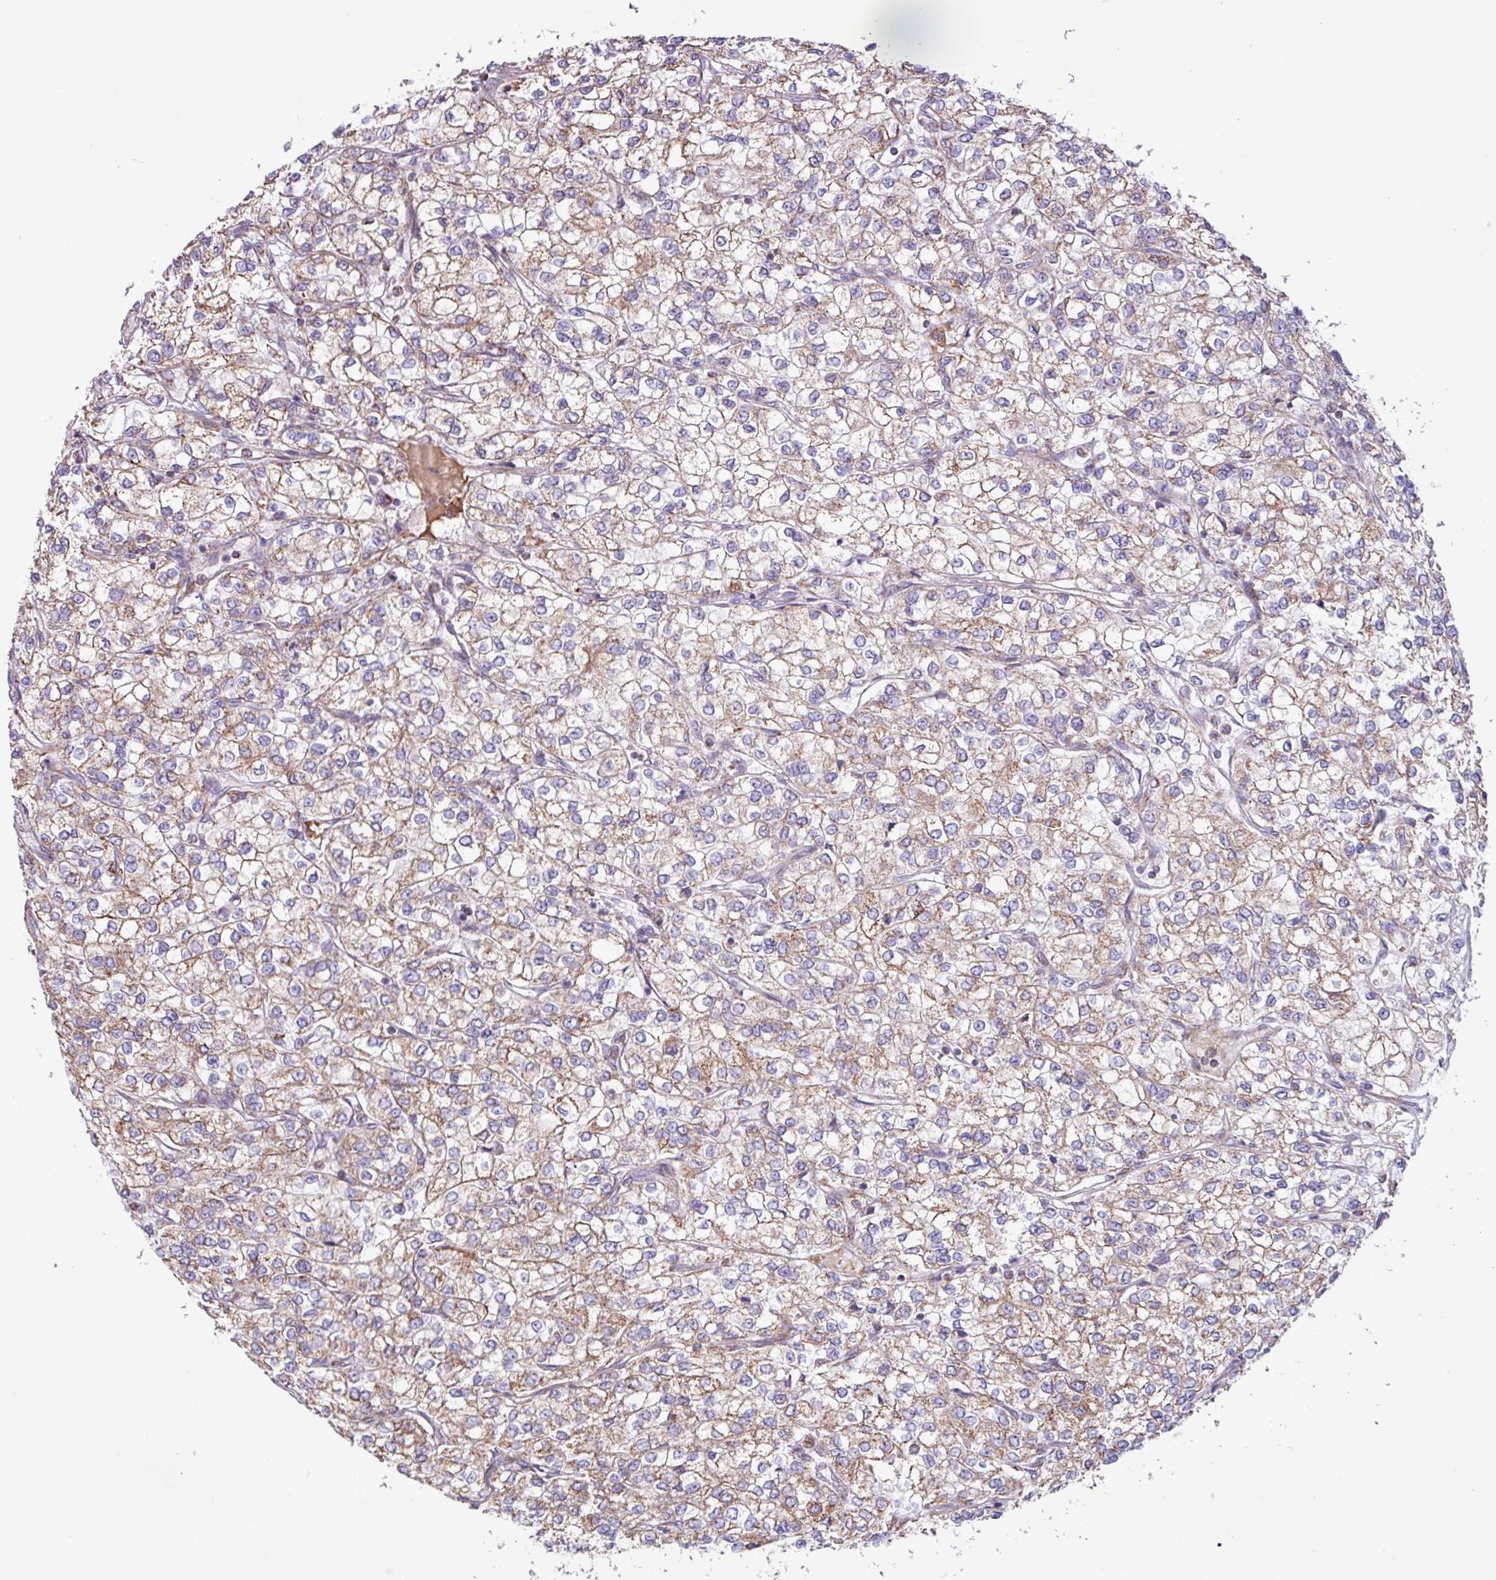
{"staining": {"intensity": "moderate", "quantity": "25%-75%", "location": "cytoplasmic/membranous"}, "tissue": "renal cancer", "cell_type": "Tumor cells", "image_type": "cancer", "snomed": [{"axis": "morphology", "description": "Adenocarcinoma, NOS"}, {"axis": "topography", "description": "Kidney"}], "caption": "Human renal adenocarcinoma stained with a brown dye demonstrates moderate cytoplasmic/membranous positive positivity in about 25%-75% of tumor cells.", "gene": "RTL3", "patient": {"sex": "male", "age": 80}}